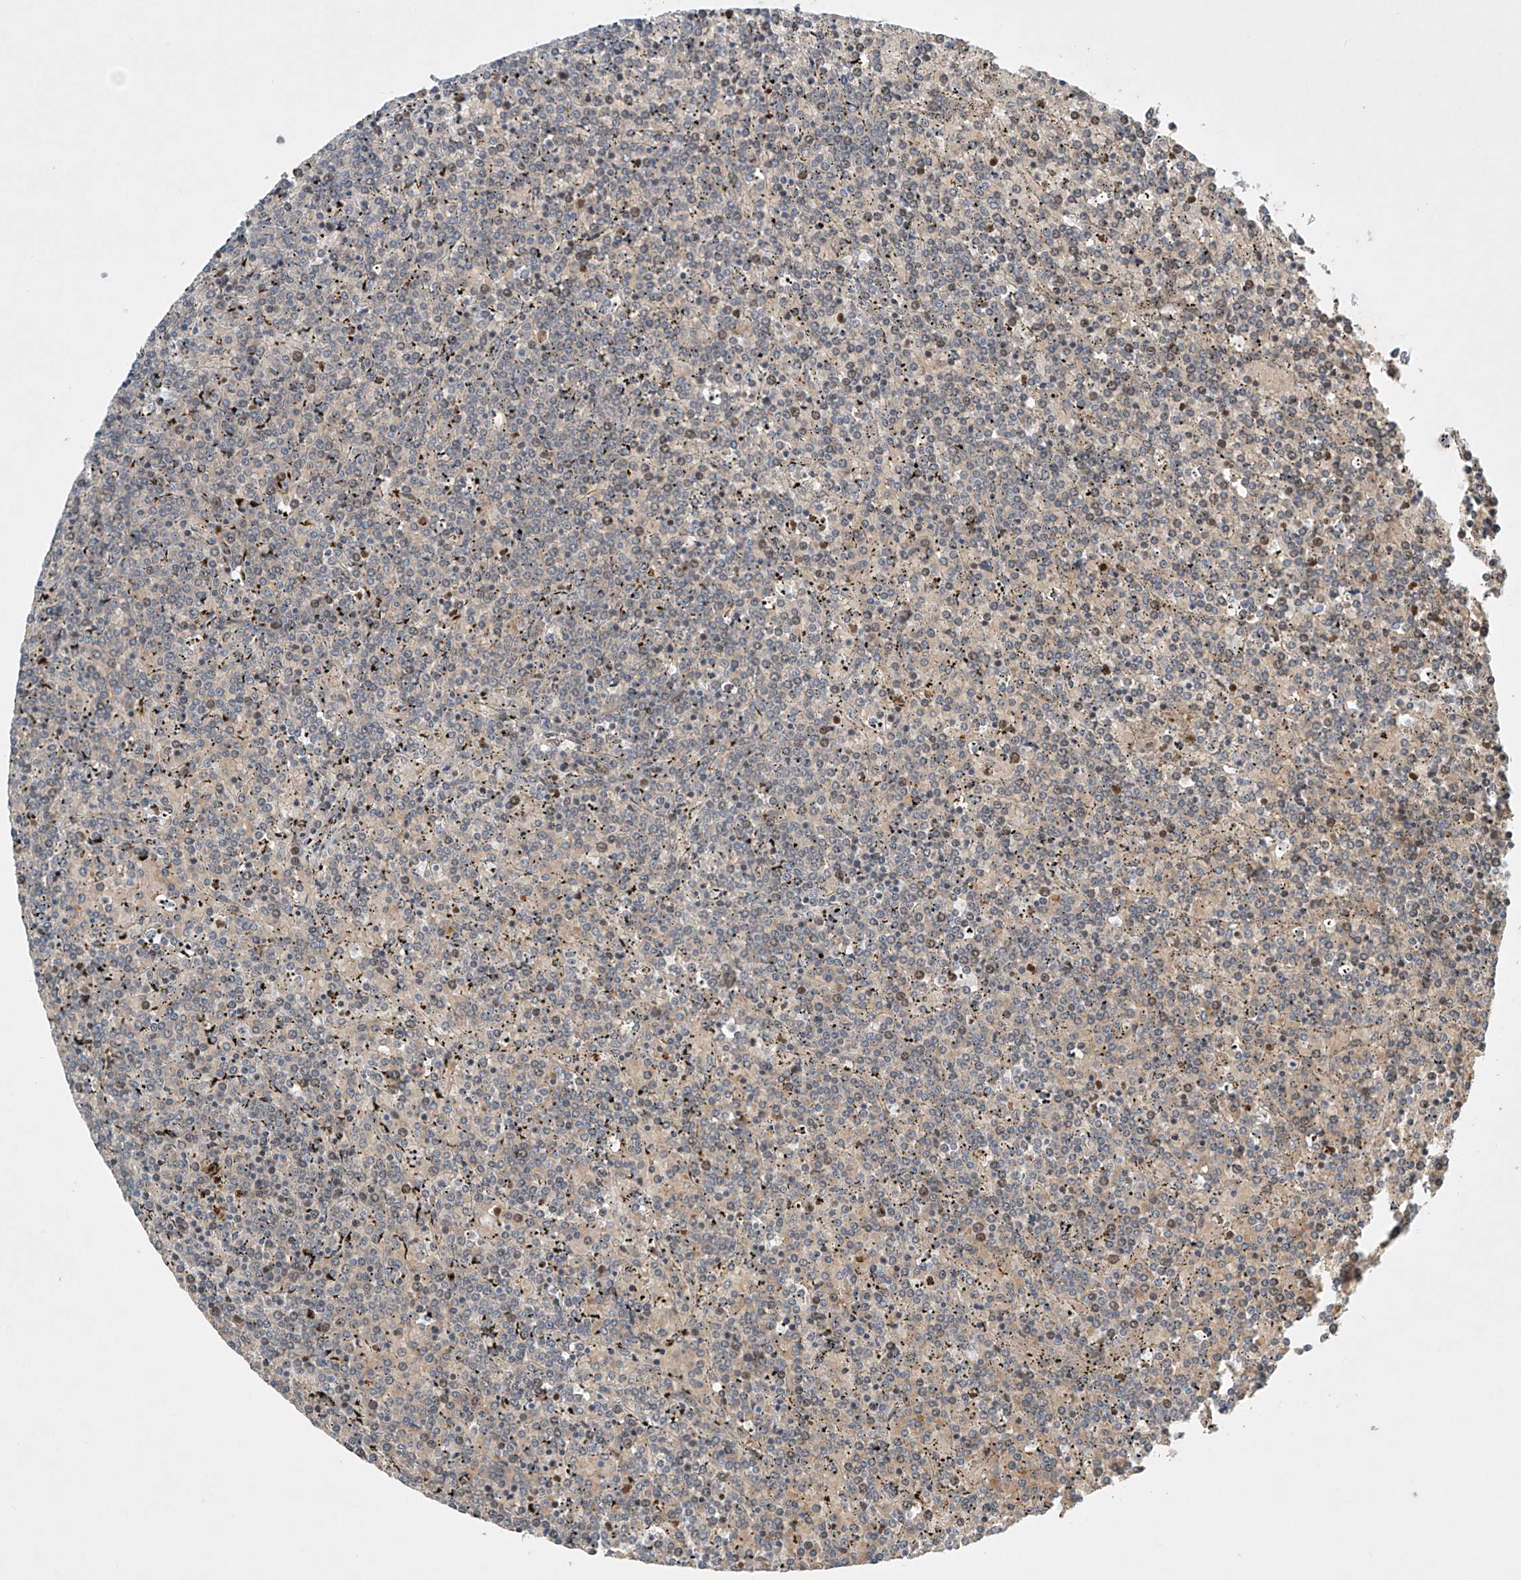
{"staining": {"intensity": "negative", "quantity": "none", "location": "none"}, "tissue": "lymphoma", "cell_type": "Tumor cells", "image_type": "cancer", "snomed": [{"axis": "morphology", "description": "Malignant lymphoma, non-Hodgkin's type, Low grade"}, {"axis": "topography", "description": "Spleen"}], "caption": "A high-resolution photomicrograph shows IHC staining of malignant lymphoma, non-Hodgkin's type (low-grade), which exhibits no significant expression in tumor cells.", "gene": "TJAP1", "patient": {"sex": "female", "age": 19}}